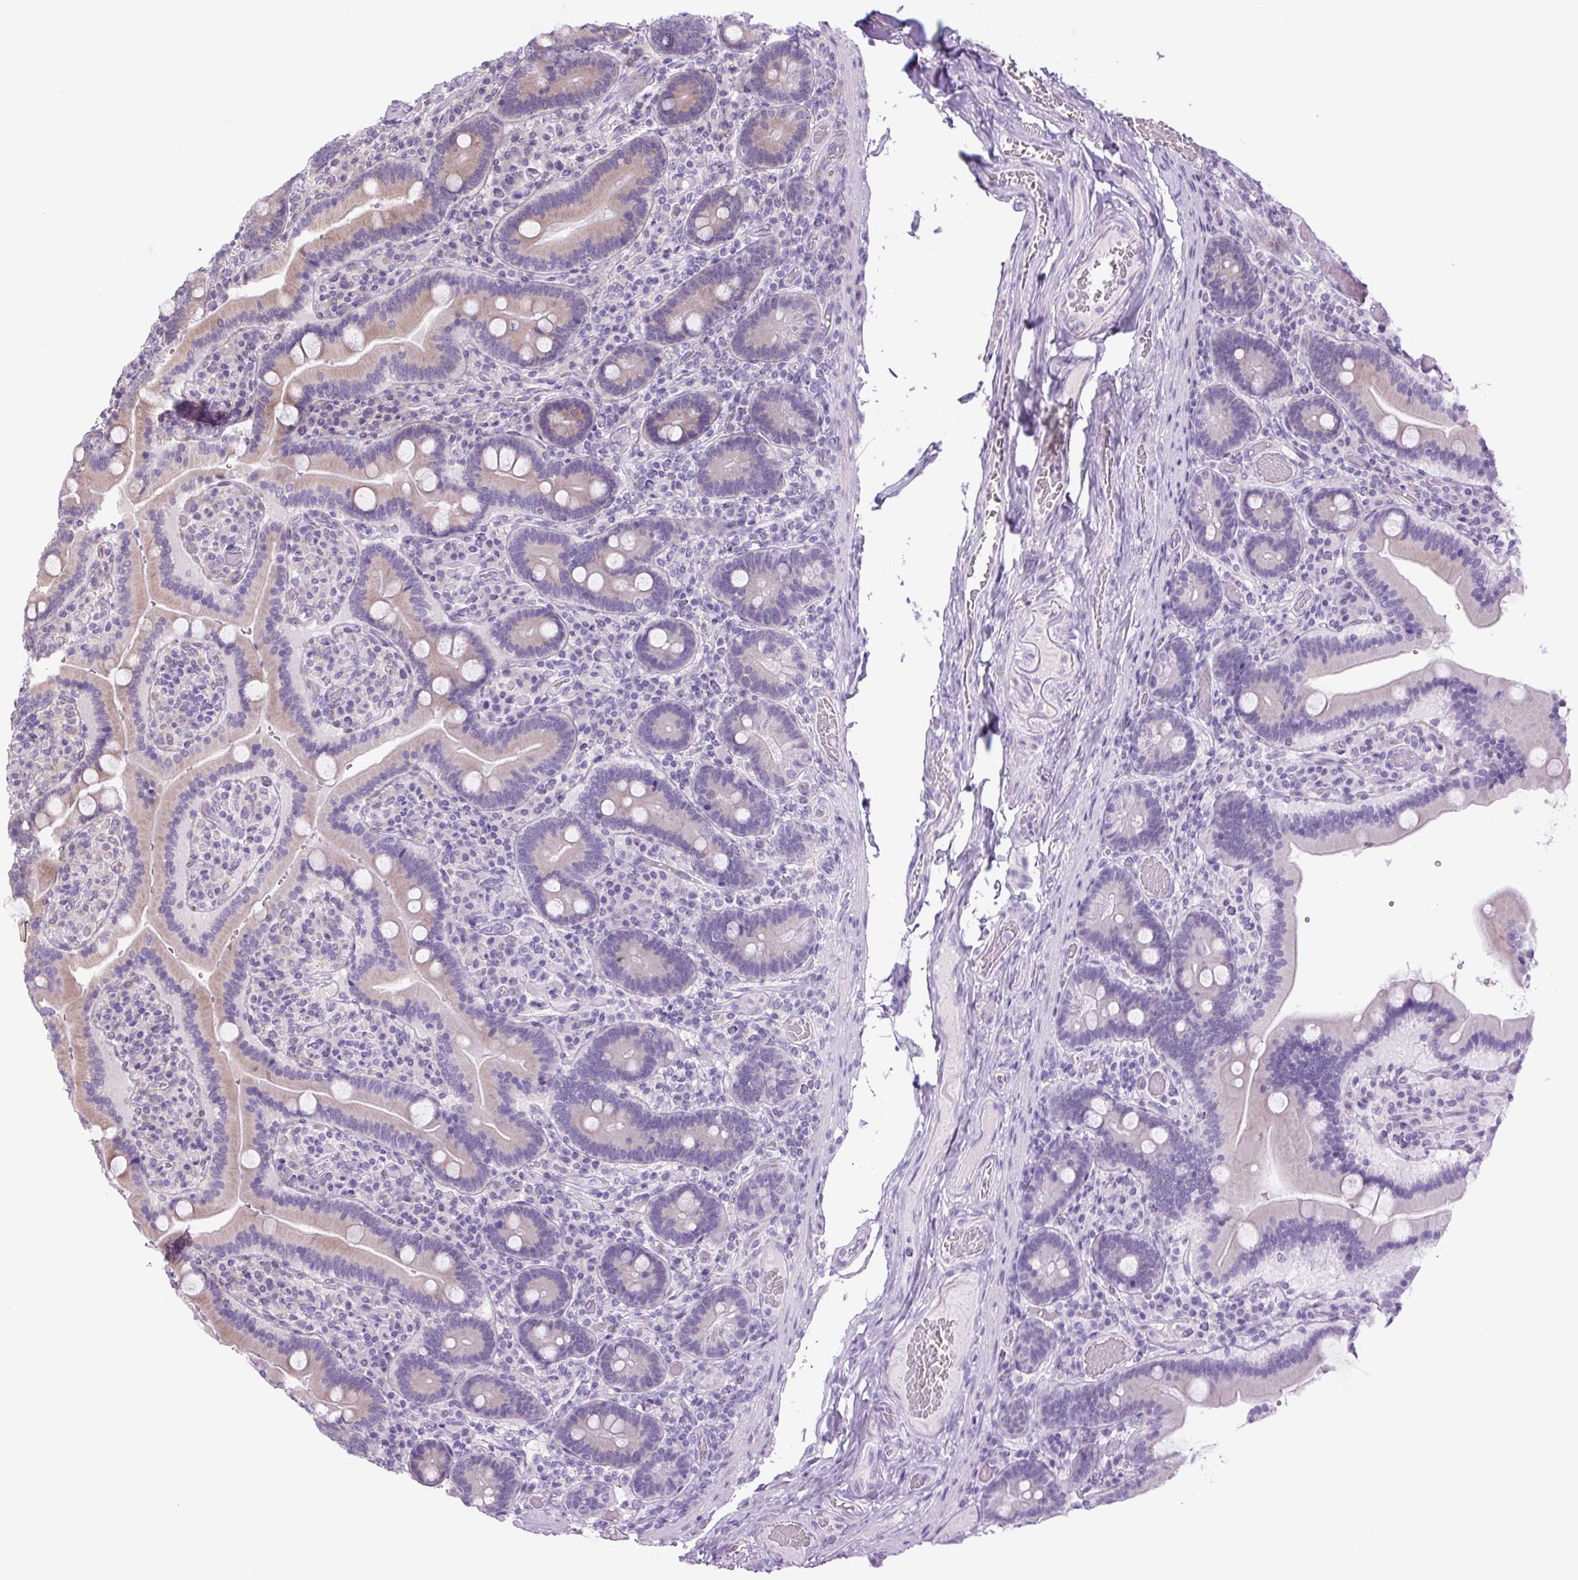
{"staining": {"intensity": "moderate", "quantity": "<25%", "location": "cytoplasmic/membranous"}, "tissue": "duodenum", "cell_type": "Glandular cells", "image_type": "normal", "snomed": [{"axis": "morphology", "description": "Normal tissue, NOS"}, {"axis": "topography", "description": "Duodenum"}], "caption": "High-power microscopy captured an immunohistochemistry (IHC) photomicrograph of benign duodenum, revealing moderate cytoplasmic/membranous positivity in about <25% of glandular cells. Using DAB (brown) and hematoxylin (blue) stains, captured at high magnification using brightfield microscopy.", "gene": "PLA2G4A", "patient": {"sex": "female", "age": 62}}